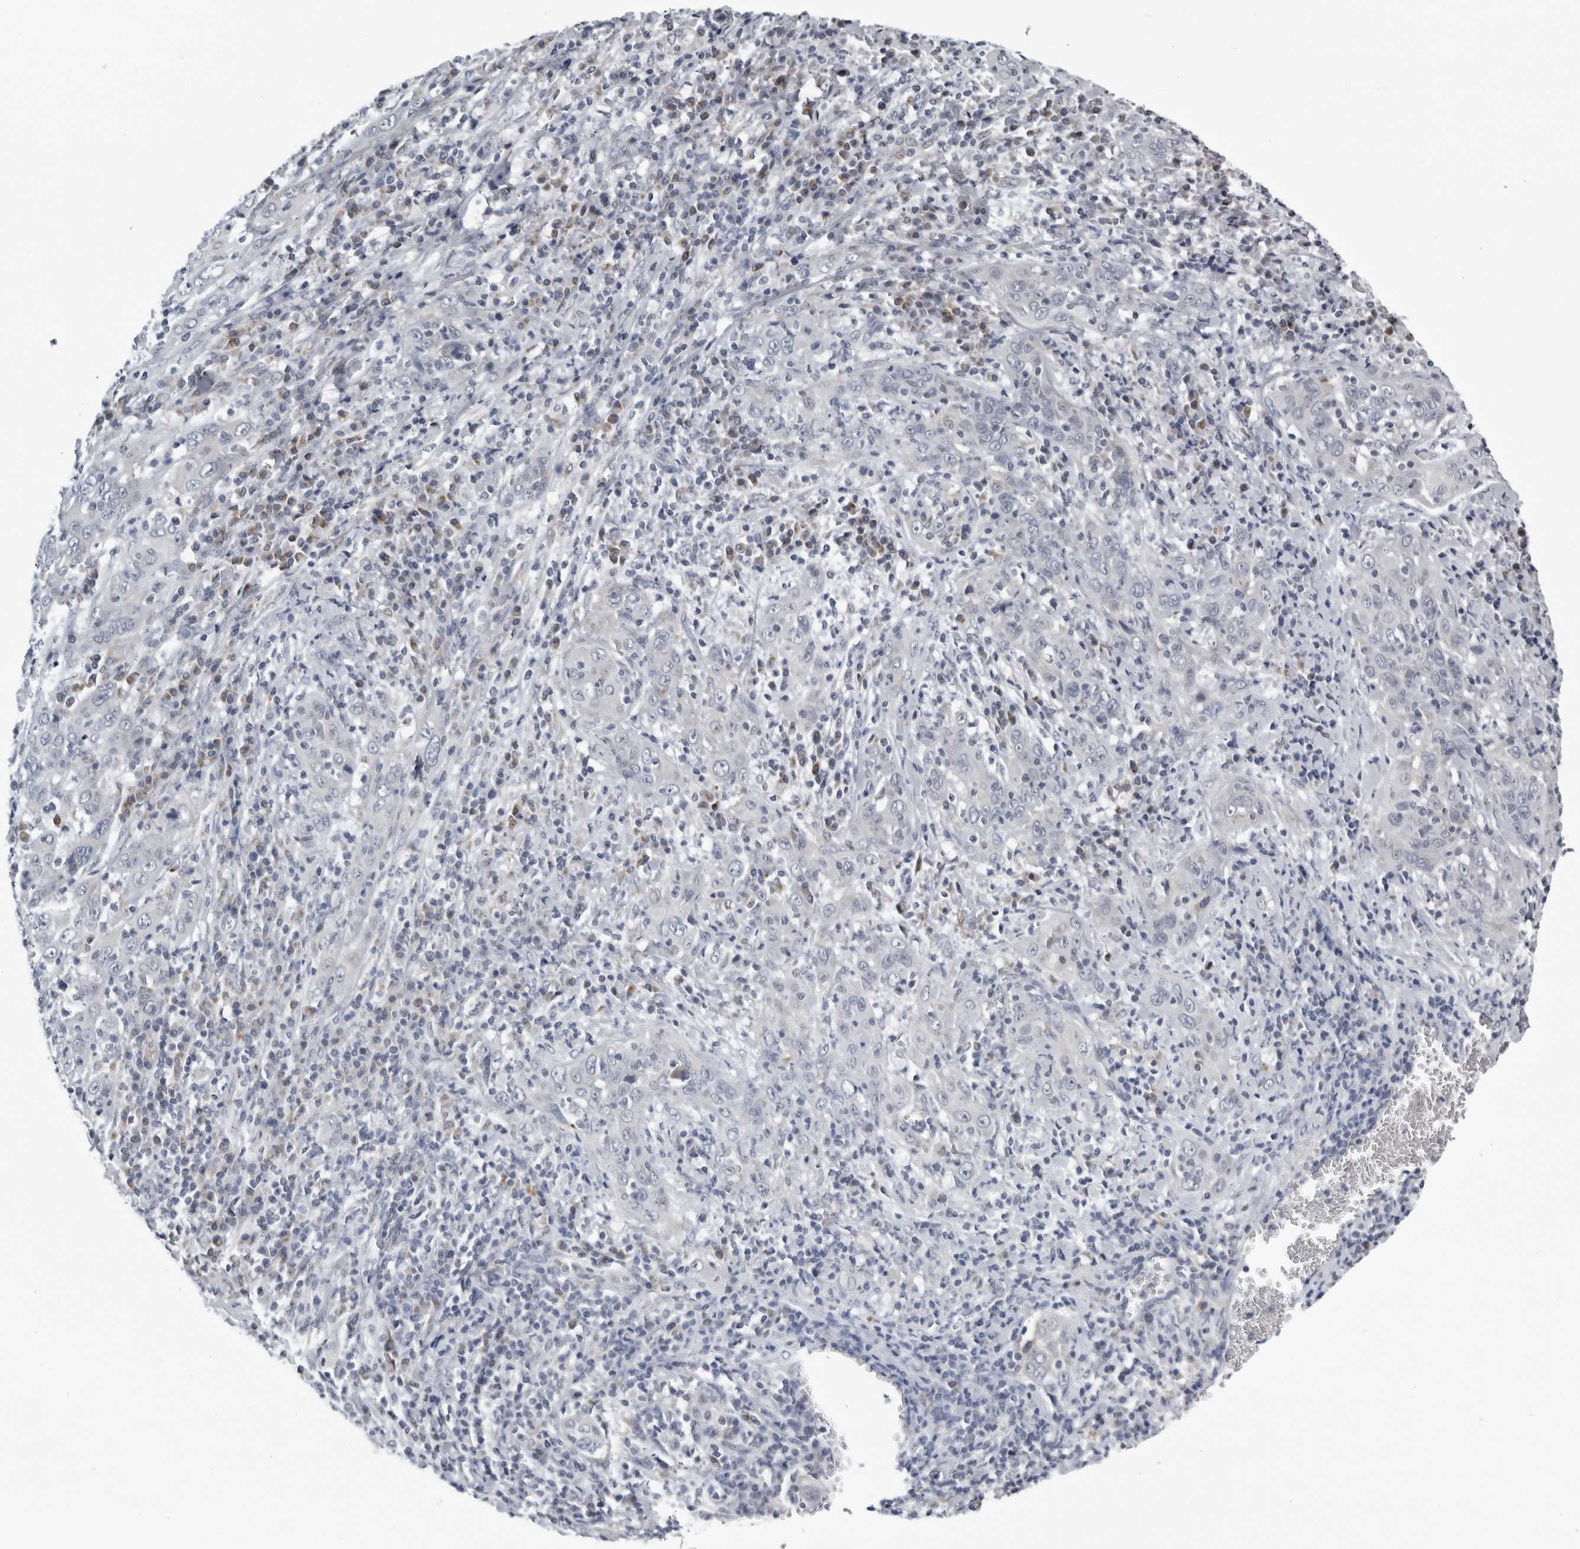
{"staining": {"intensity": "negative", "quantity": "none", "location": "none"}, "tissue": "cervical cancer", "cell_type": "Tumor cells", "image_type": "cancer", "snomed": [{"axis": "morphology", "description": "Squamous cell carcinoma, NOS"}, {"axis": "topography", "description": "Cervix"}], "caption": "Immunohistochemistry of squamous cell carcinoma (cervical) reveals no expression in tumor cells.", "gene": "CPT2", "patient": {"sex": "female", "age": 46}}